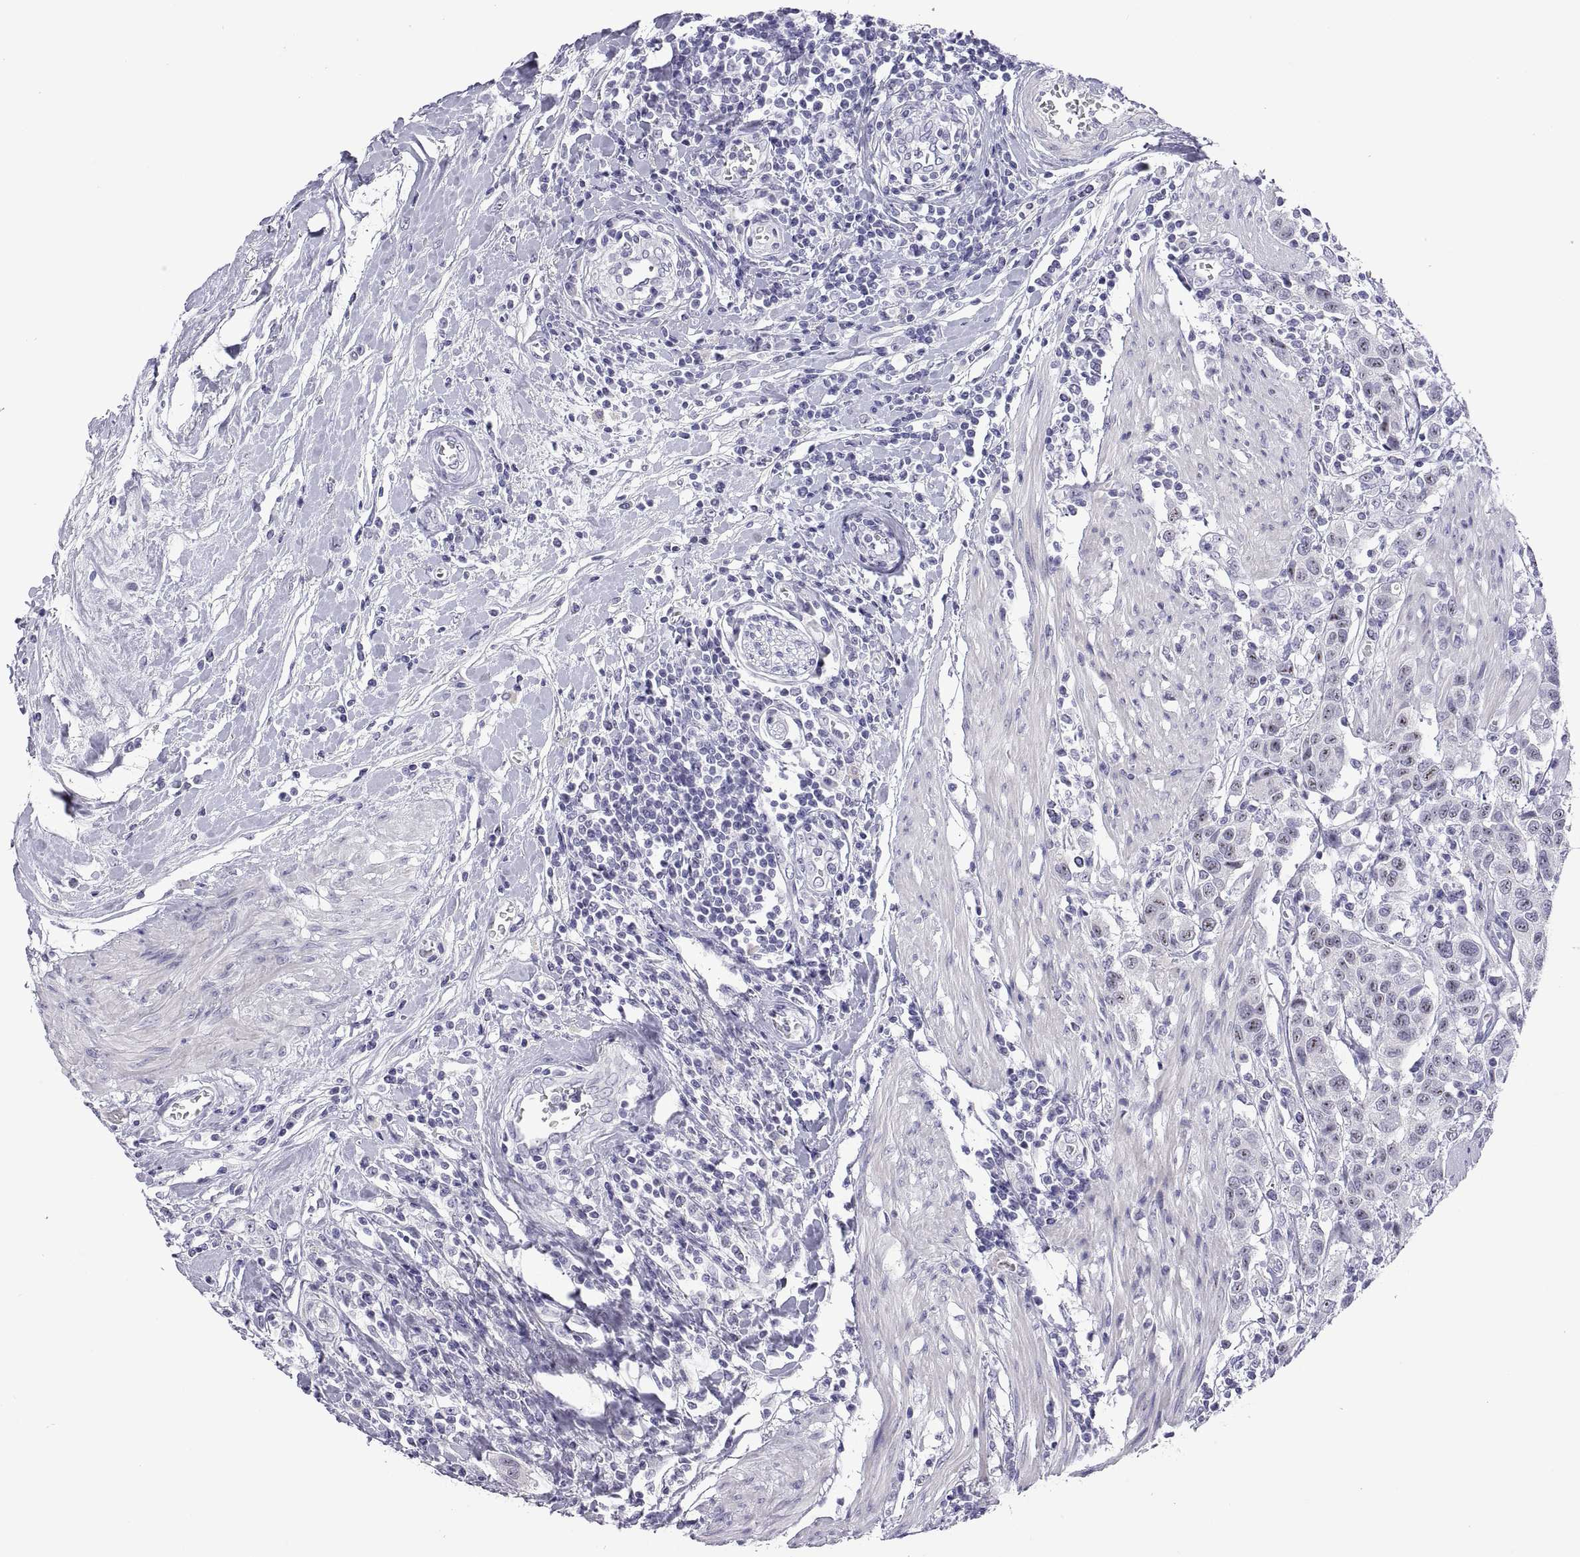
{"staining": {"intensity": "negative", "quantity": "none", "location": "none"}, "tissue": "urothelial cancer", "cell_type": "Tumor cells", "image_type": "cancer", "snomed": [{"axis": "morphology", "description": "Urothelial carcinoma, High grade"}, {"axis": "topography", "description": "Urinary bladder"}], "caption": "An immunohistochemistry (IHC) photomicrograph of urothelial cancer is shown. There is no staining in tumor cells of urothelial cancer.", "gene": "VSX2", "patient": {"sex": "female", "age": 58}}